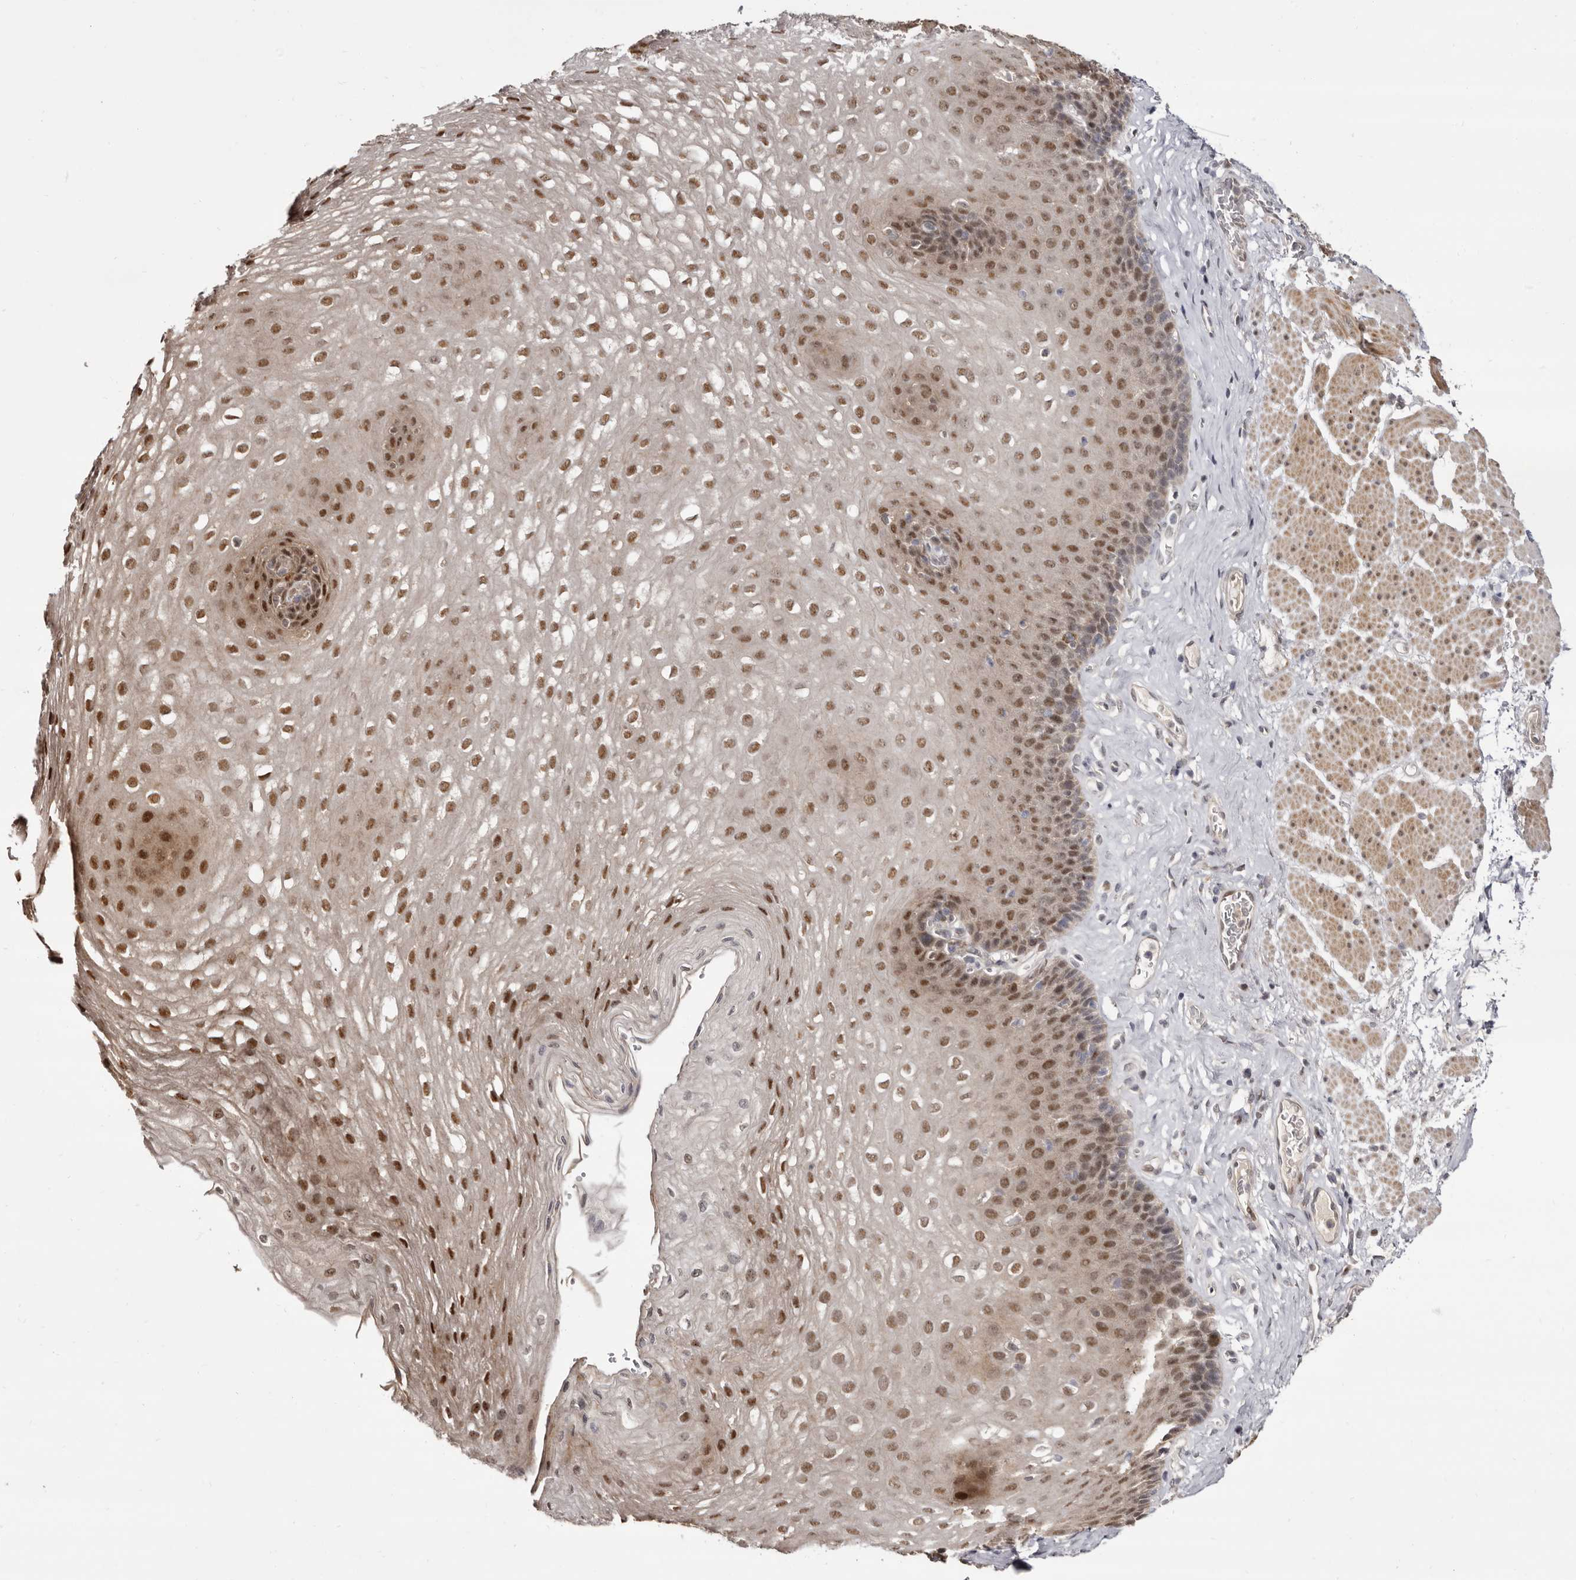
{"staining": {"intensity": "moderate", "quantity": "25%-75%", "location": "cytoplasmic/membranous,nuclear"}, "tissue": "esophagus", "cell_type": "Squamous epithelial cells", "image_type": "normal", "snomed": [{"axis": "morphology", "description": "Normal tissue, NOS"}, {"axis": "topography", "description": "Esophagus"}], "caption": "A histopathology image of human esophagus stained for a protein reveals moderate cytoplasmic/membranous,nuclear brown staining in squamous epithelial cells.", "gene": "ZNF326", "patient": {"sex": "female", "age": 66}}